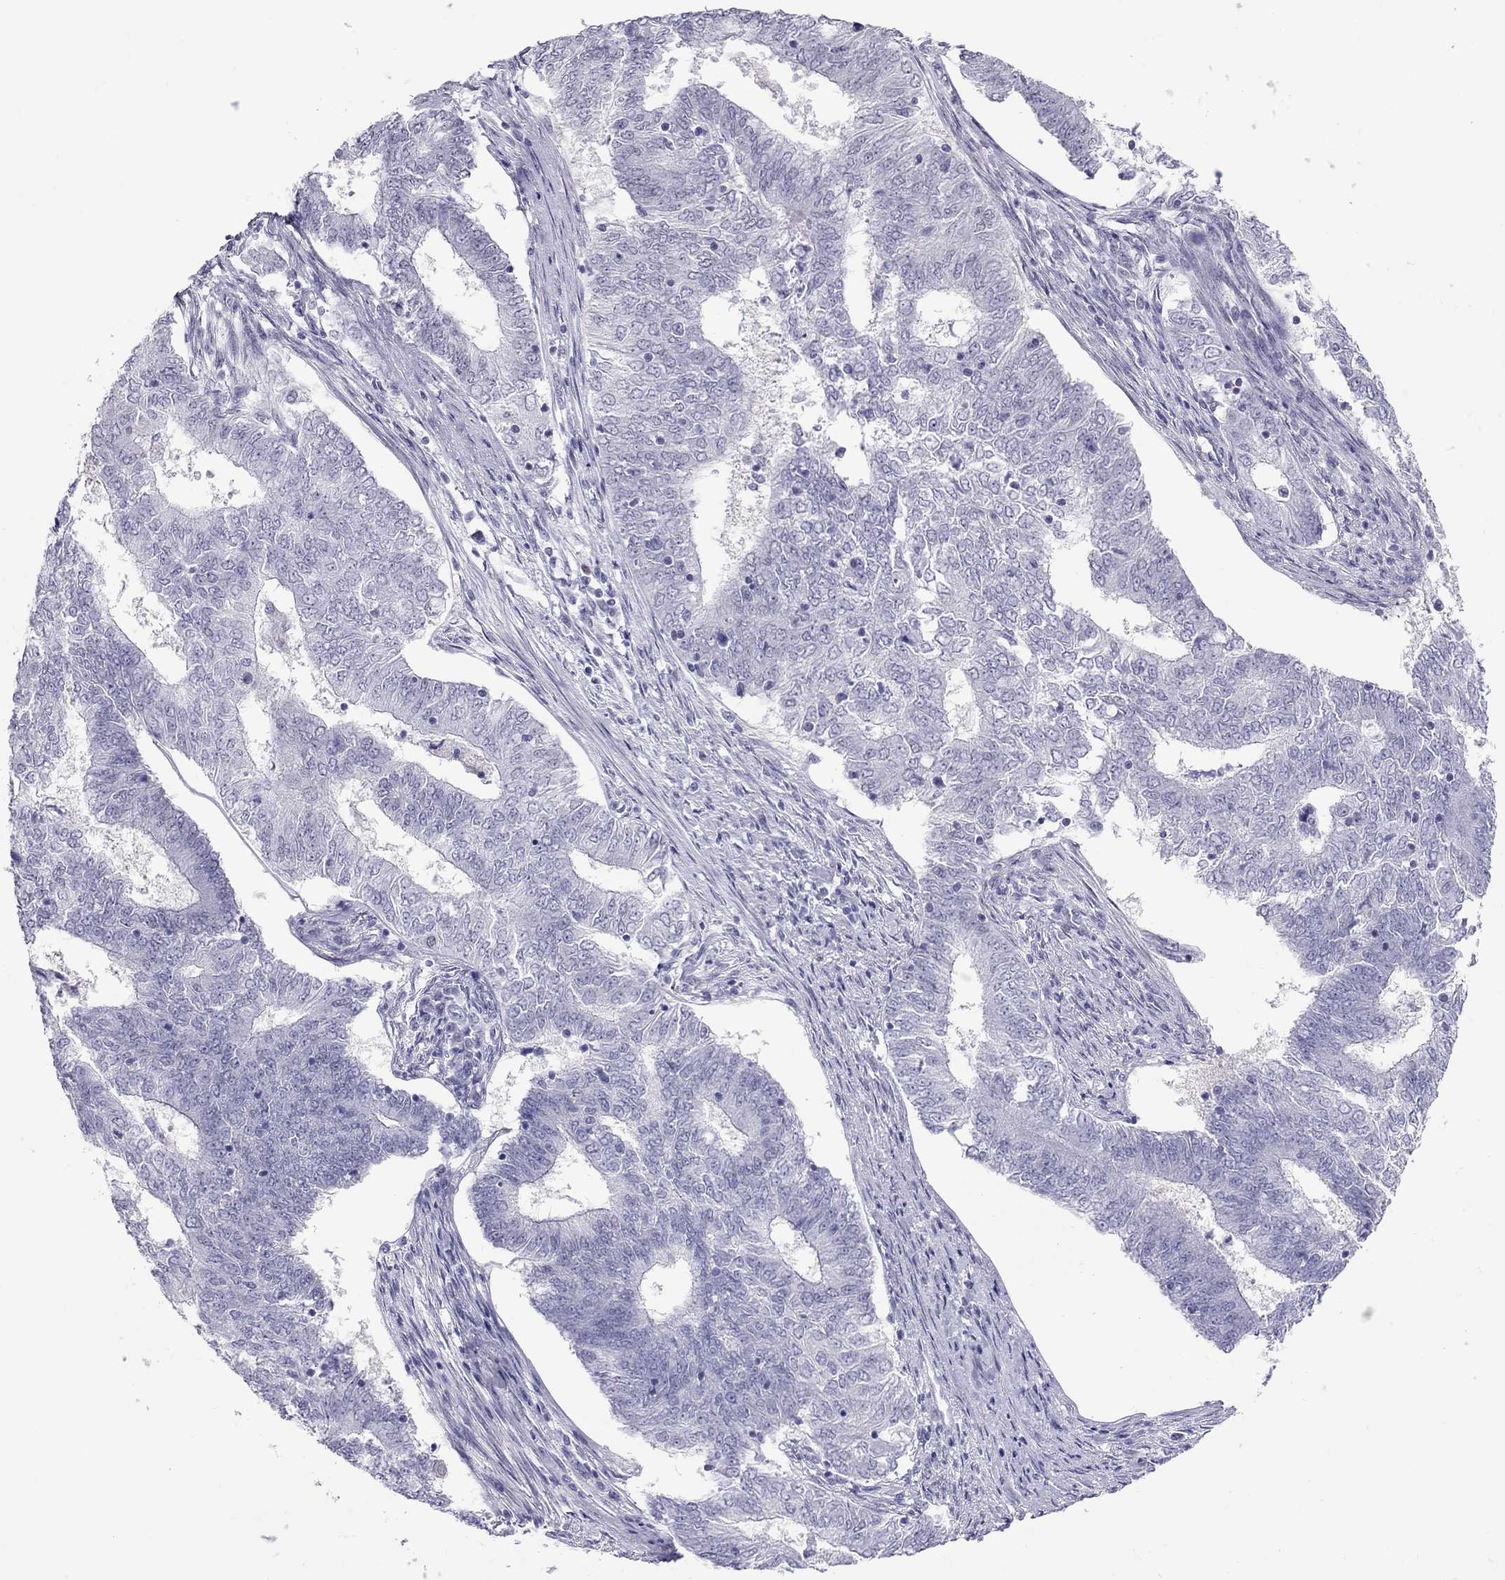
{"staining": {"intensity": "negative", "quantity": "none", "location": "none"}, "tissue": "endometrial cancer", "cell_type": "Tumor cells", "image_type": "cancer", "snomed": [{"axis": "morphology", "description": "Adenocarcinoma, NOS"}, {"axis": "topography", "description": "Endometrium"}], "caption": "Immunohistochemistry photomicrograph of neoplastic tissue: human endometrial cancer stained with DAB displays no significant protein expression in tumor cells.", "gene": "CHRNB3", "patient": {"sex": "female", "age": 62}}